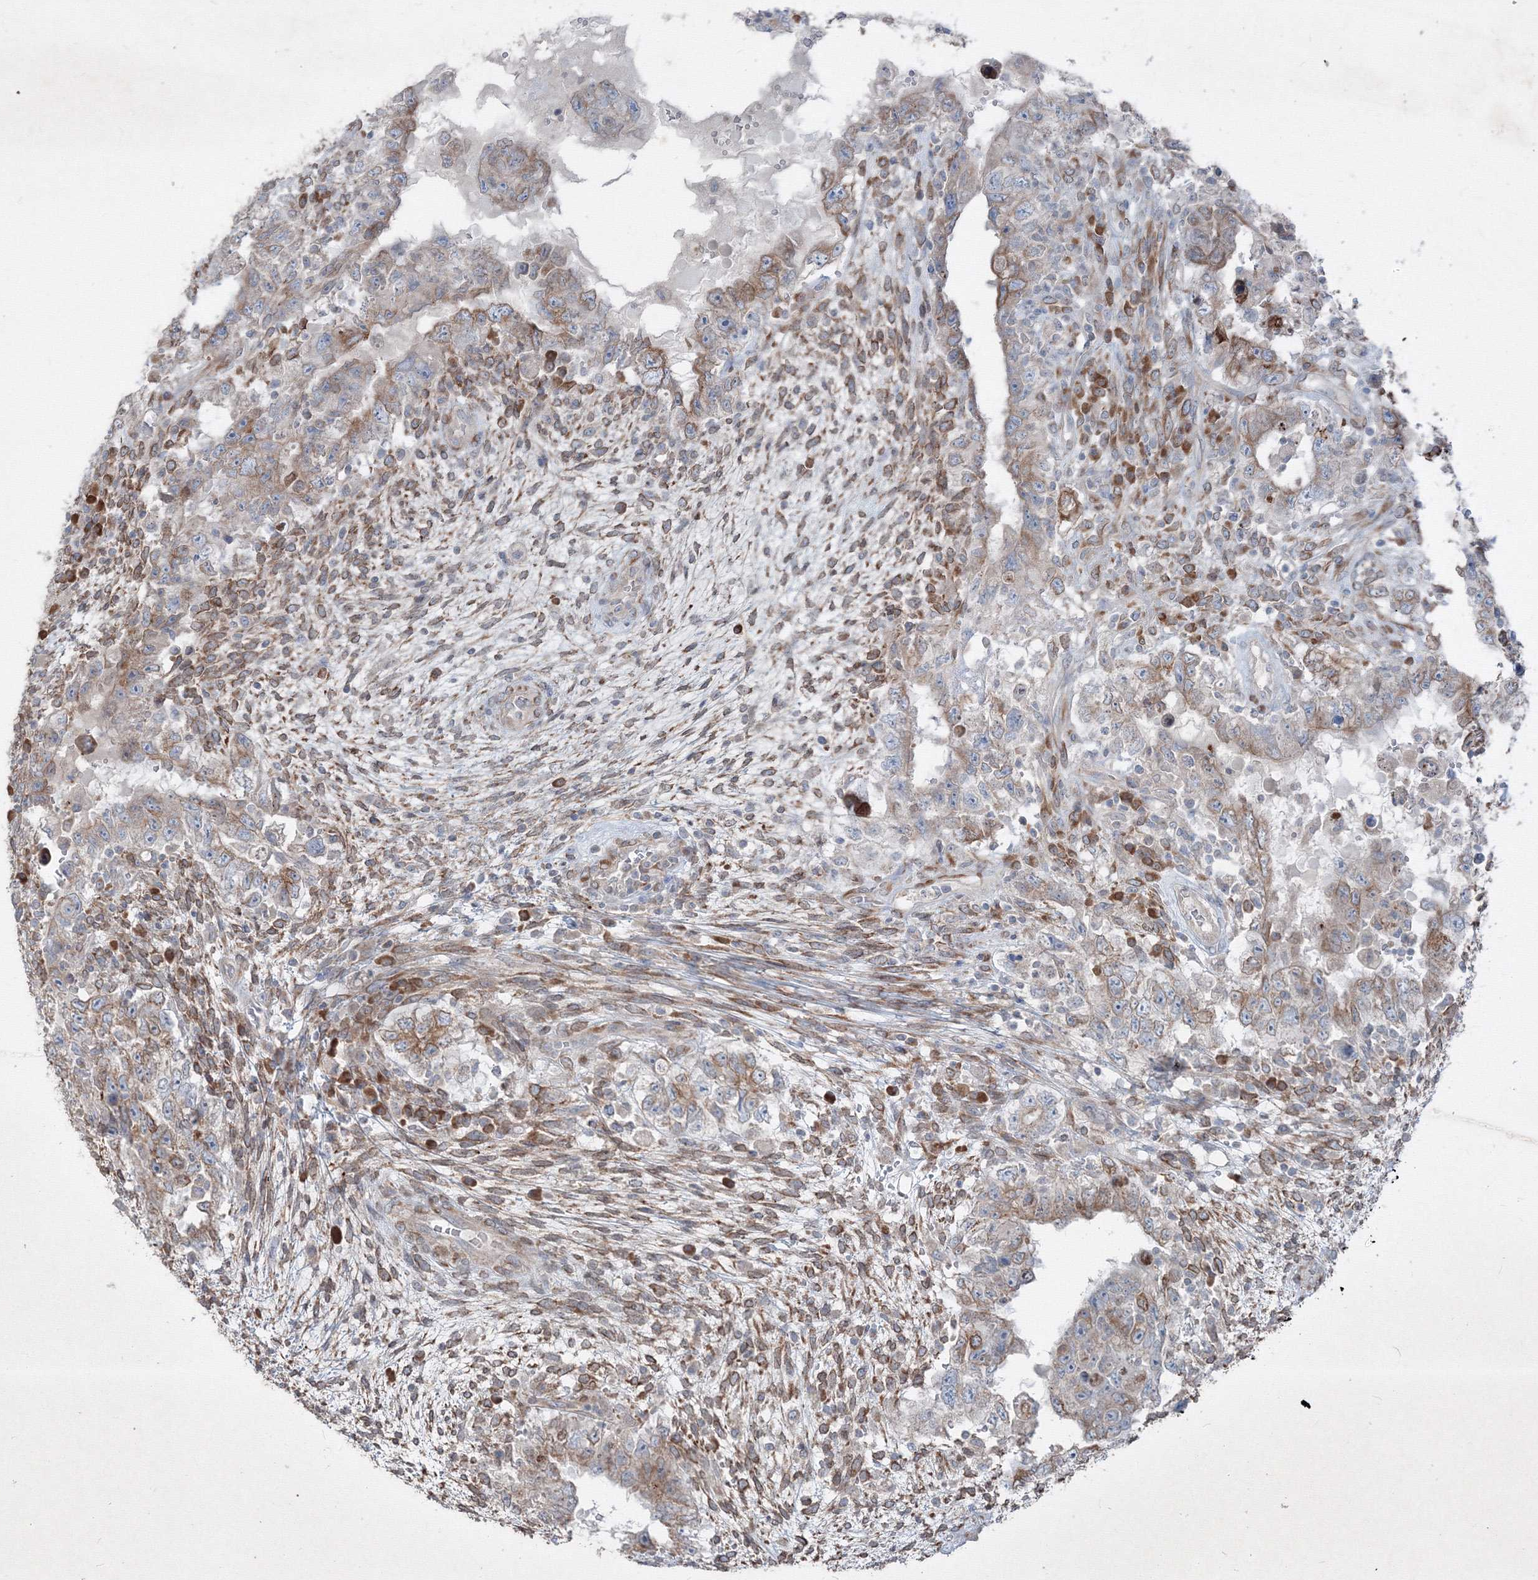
{"staining": {"intensity": "moderate", "quantity": "25%-75%", "location": "cytoplasmic/membranous"}, "tissue": "testis cancer", "cell_type": "Tumor cells", "image_type": "cancer", "snomed": [{"axis": "morphology", "description": "Carcinoma, Embryonal, NOS"}, {"axis": "topography", "description": "Testis"}], "caption": "DAB immunohistochemical staining of testis embryonal carcinoma reveals moderate cytoplasmic/membranous protein positivity in about 25%-75% of tumor cells. The staining is performed using DAB (3,3'-diaminobenzidine) brown chromogen to label protein expression. The nuclei are counter-stained blue using hematoxylin.", "gene": "IFNAR1", "patient": {"sex": "male", "age": 26}}